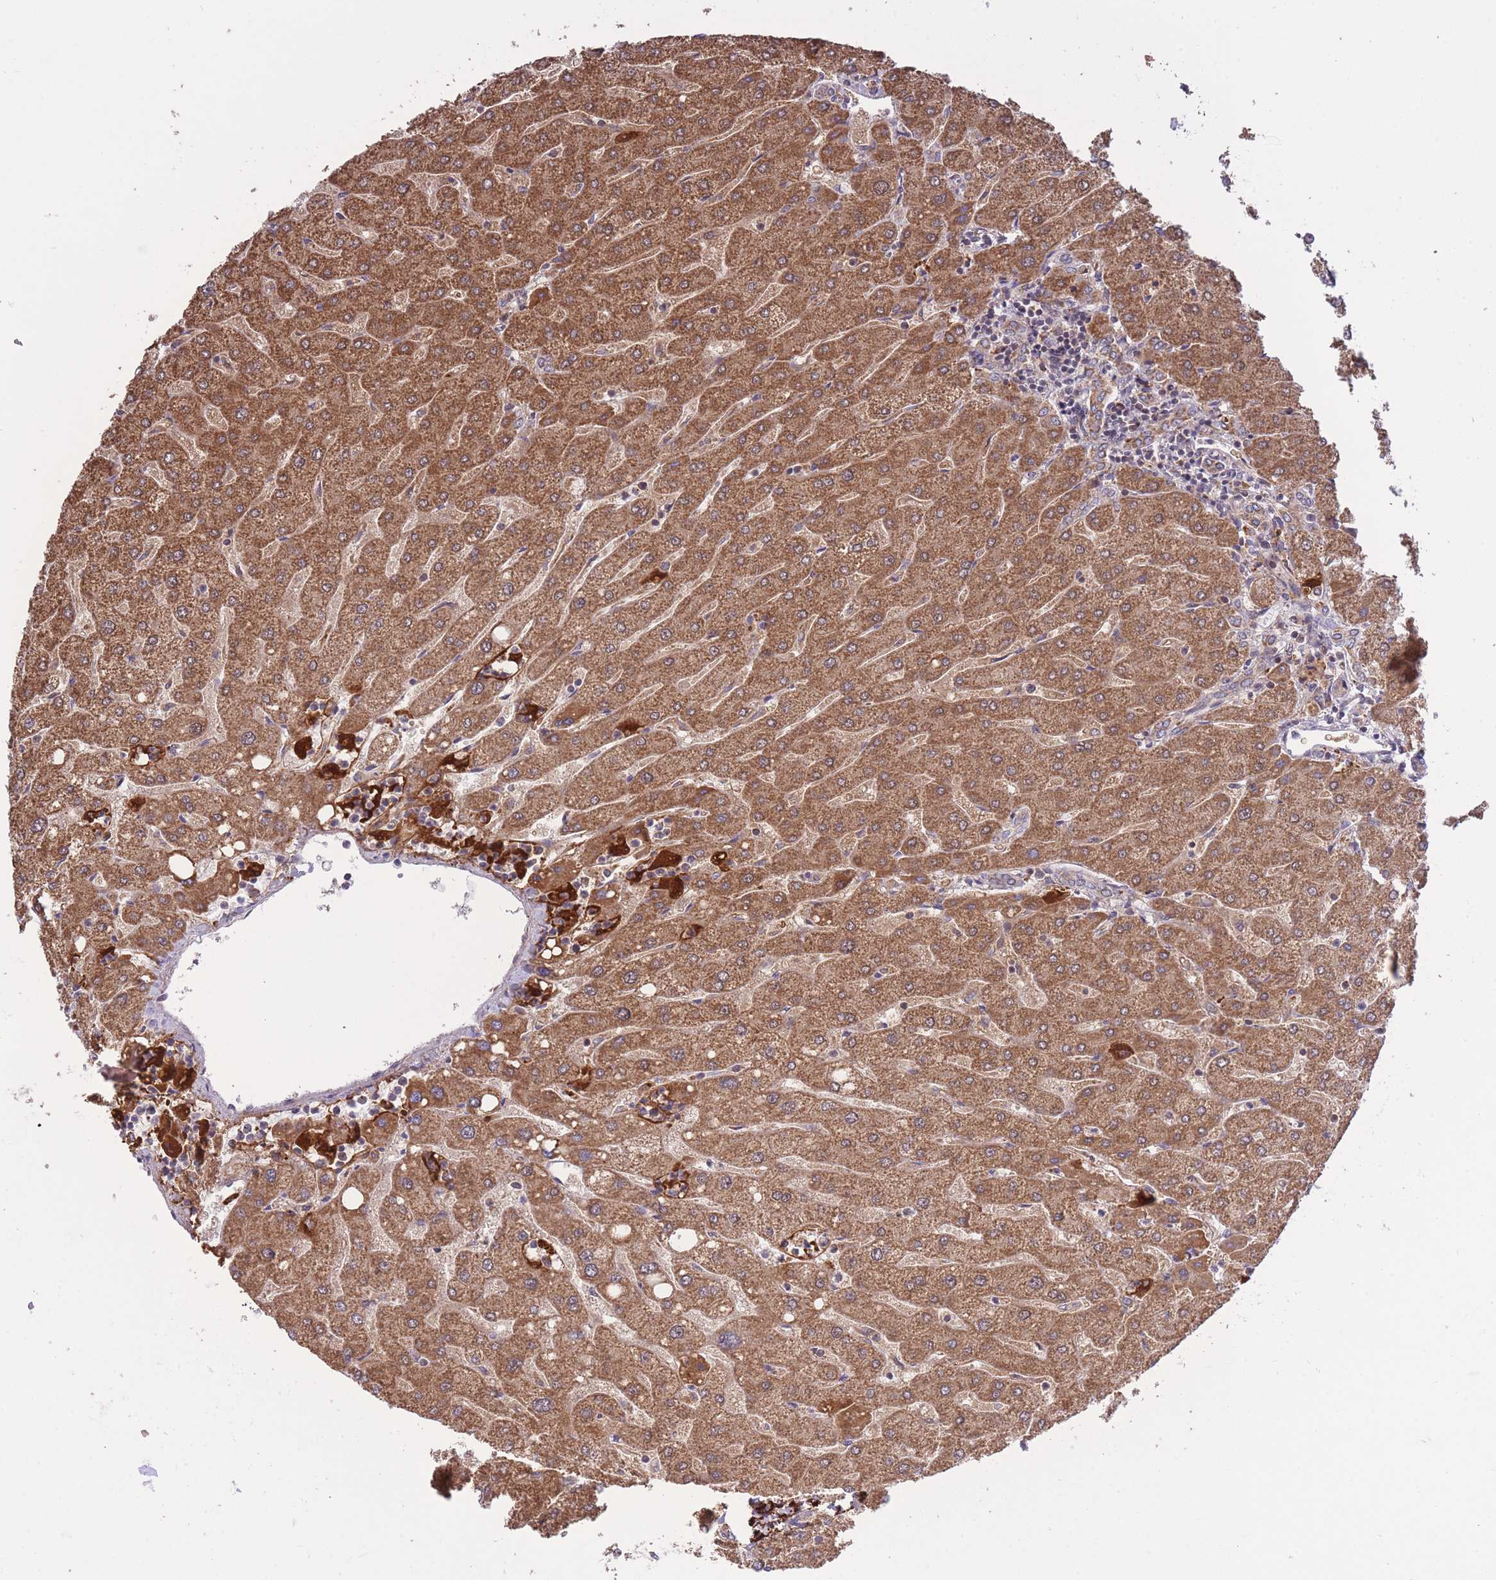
{"staining": {"intensity": "moderate", "quantity": "25%-75%", "location": "cytoplasmic/membranous"}, "tissue": "liver", "cell_type": "Cholangiocytes", "image_type": "normal", "snomed": [{"axis": "morphology", "description": "Normal tissue, NOS"}, {"axis": "topography", "description": "Liver"}], "caption": "The image displays staining of unremarkable liver, revealing moderate cytoplasmic/membranous protein expression (brown color) within cholangiocytes.", "gene": "ATP13A2", "patient": {"sex": "male", "age": 67}}